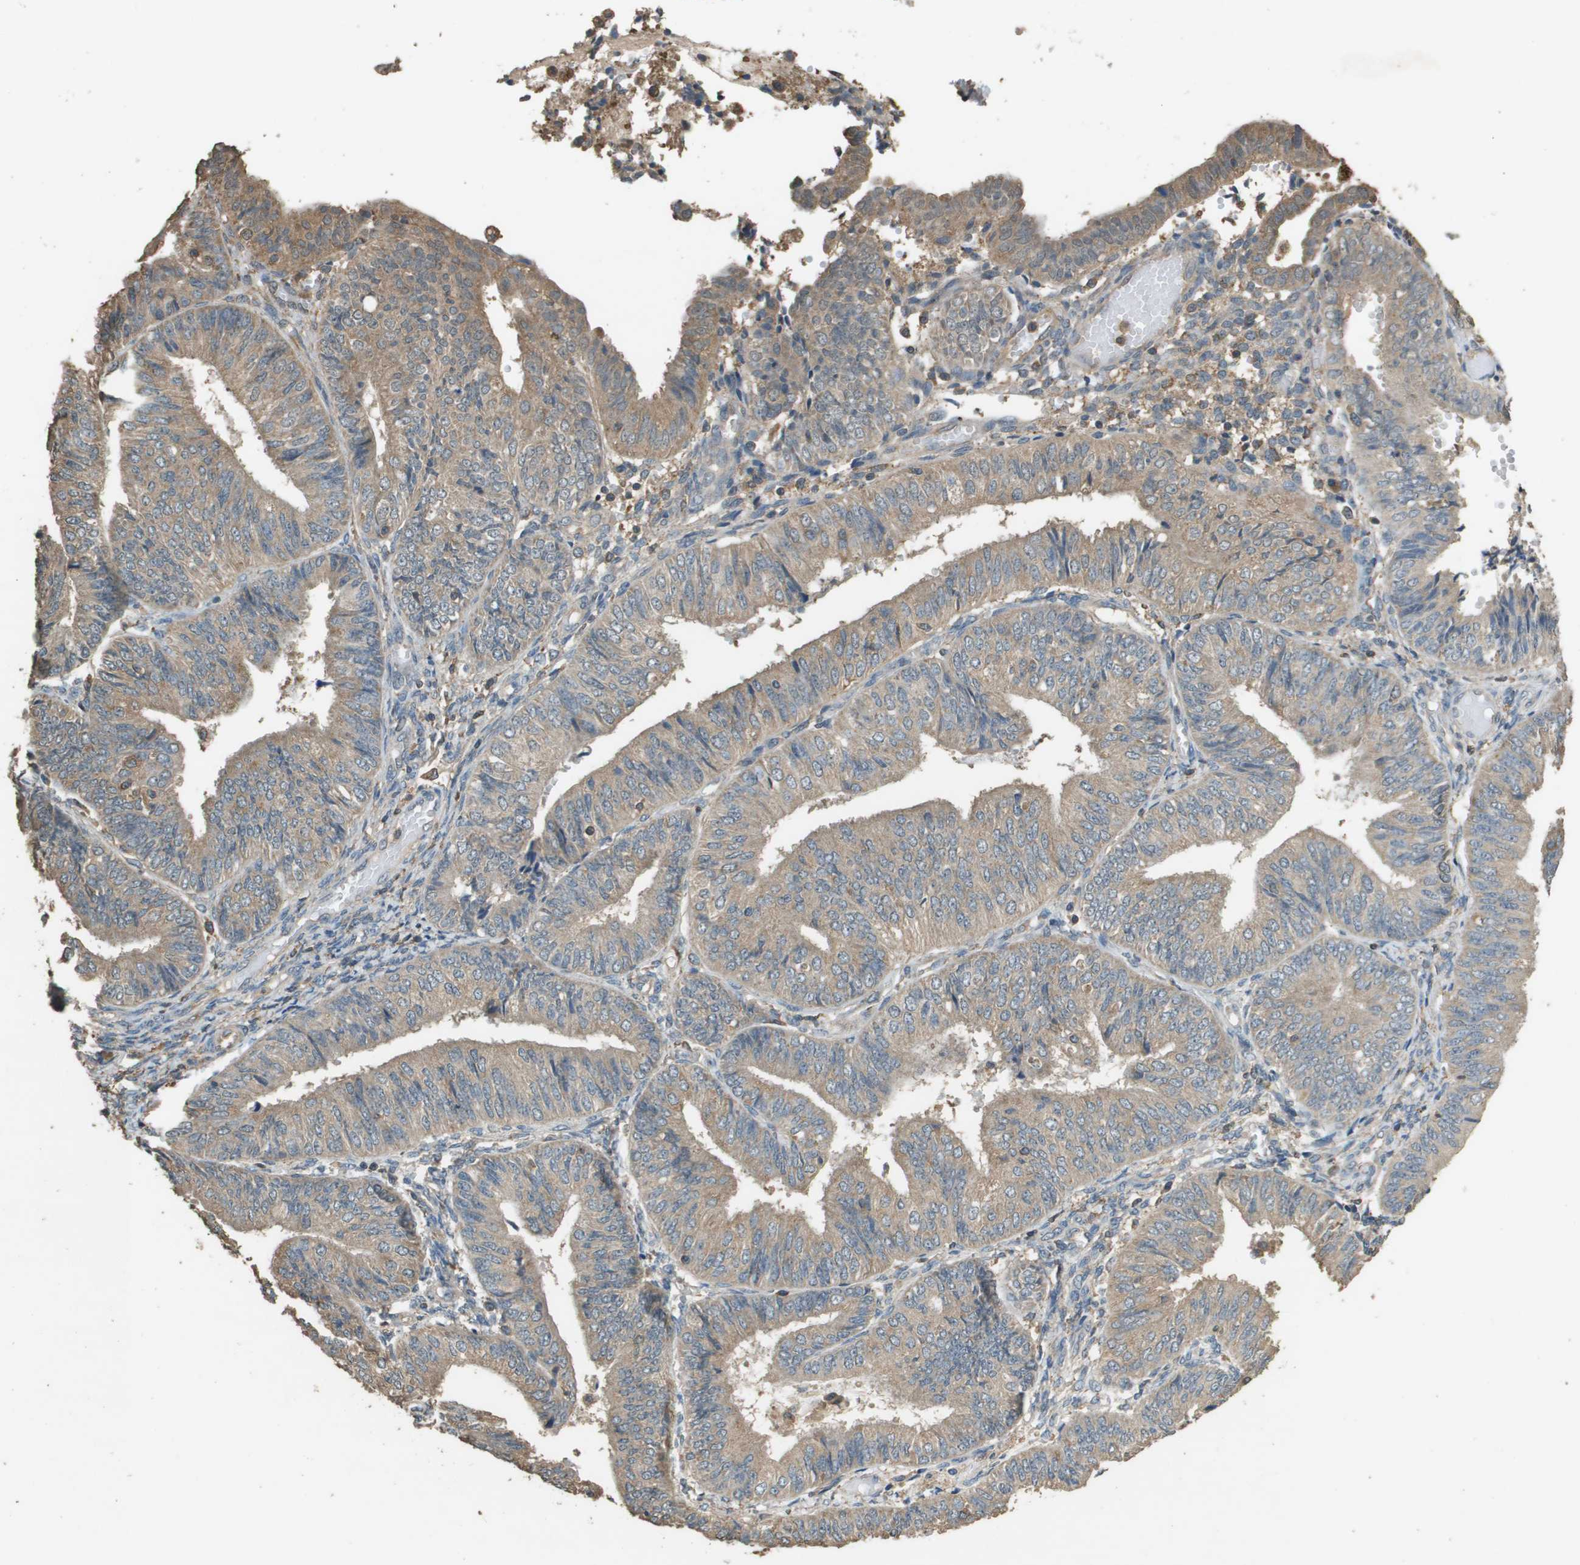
{"staining": {"intensity": "moderate", "quantity": ">75%", "location": "cytoplasmic/membranous"}, "tissue": "endometrial cancer", "cell_type": "Tumor cells", "image_type": "cancer", "snomed": [{"axis": "morphology", "description": "Adenocarcinoma, NOS"}, {"axis": "topography", "description": "Endometrium"}], "caption": "Immunohistochemical staining of human endometrial adenocarcinoma reveals moderate cytoplasmic/membranous protein staining in about >75% of tumor cells.", "gene": "MS4A7", "patient": {"sex": "female", "age": 58}}